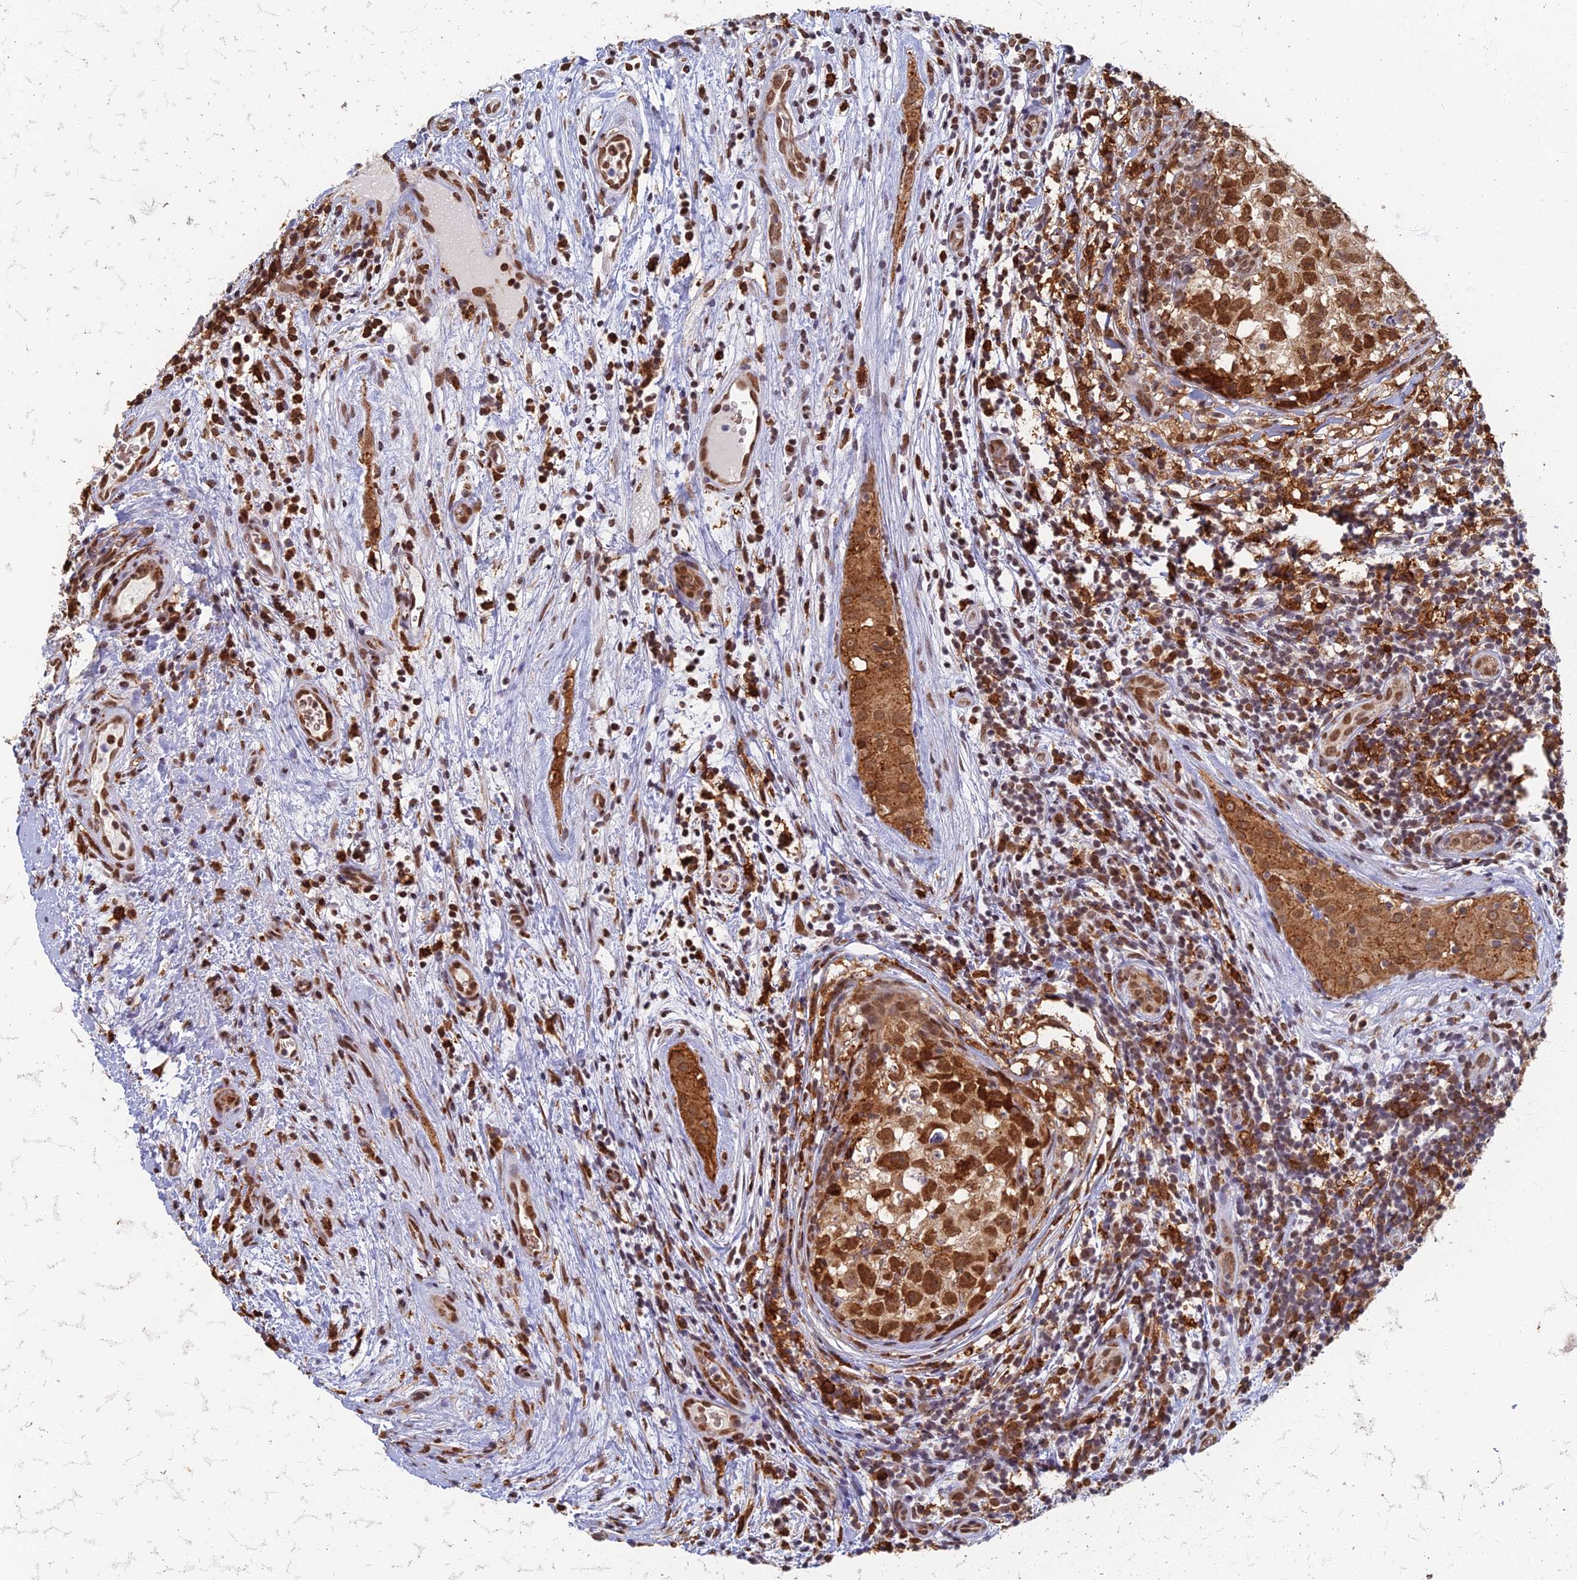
{"staining": {"intensity": "strong", "quantity": ">75%", "location": "nuclear"}, "tissue": "testis cancer", "cell_type": "Tumor cells", "image_type": "cancer", "snomed": [{"axis": "morphology", "description": "Seminoma, NOS"}, {"axis": "morphology", "description": "Carcinoma, Embryonal, NOS"}, {"axis": "topography", "description": "Testis"}], "caption": "Immunohistochemistry (IHC) (DAB) staining of testis embryonal carcinoma demonstrates strong nuclear protein expression in approximately >75% of tumor cells.", "gene": "GPATCH1", "patient": {"sex": "male", "age": 29}}